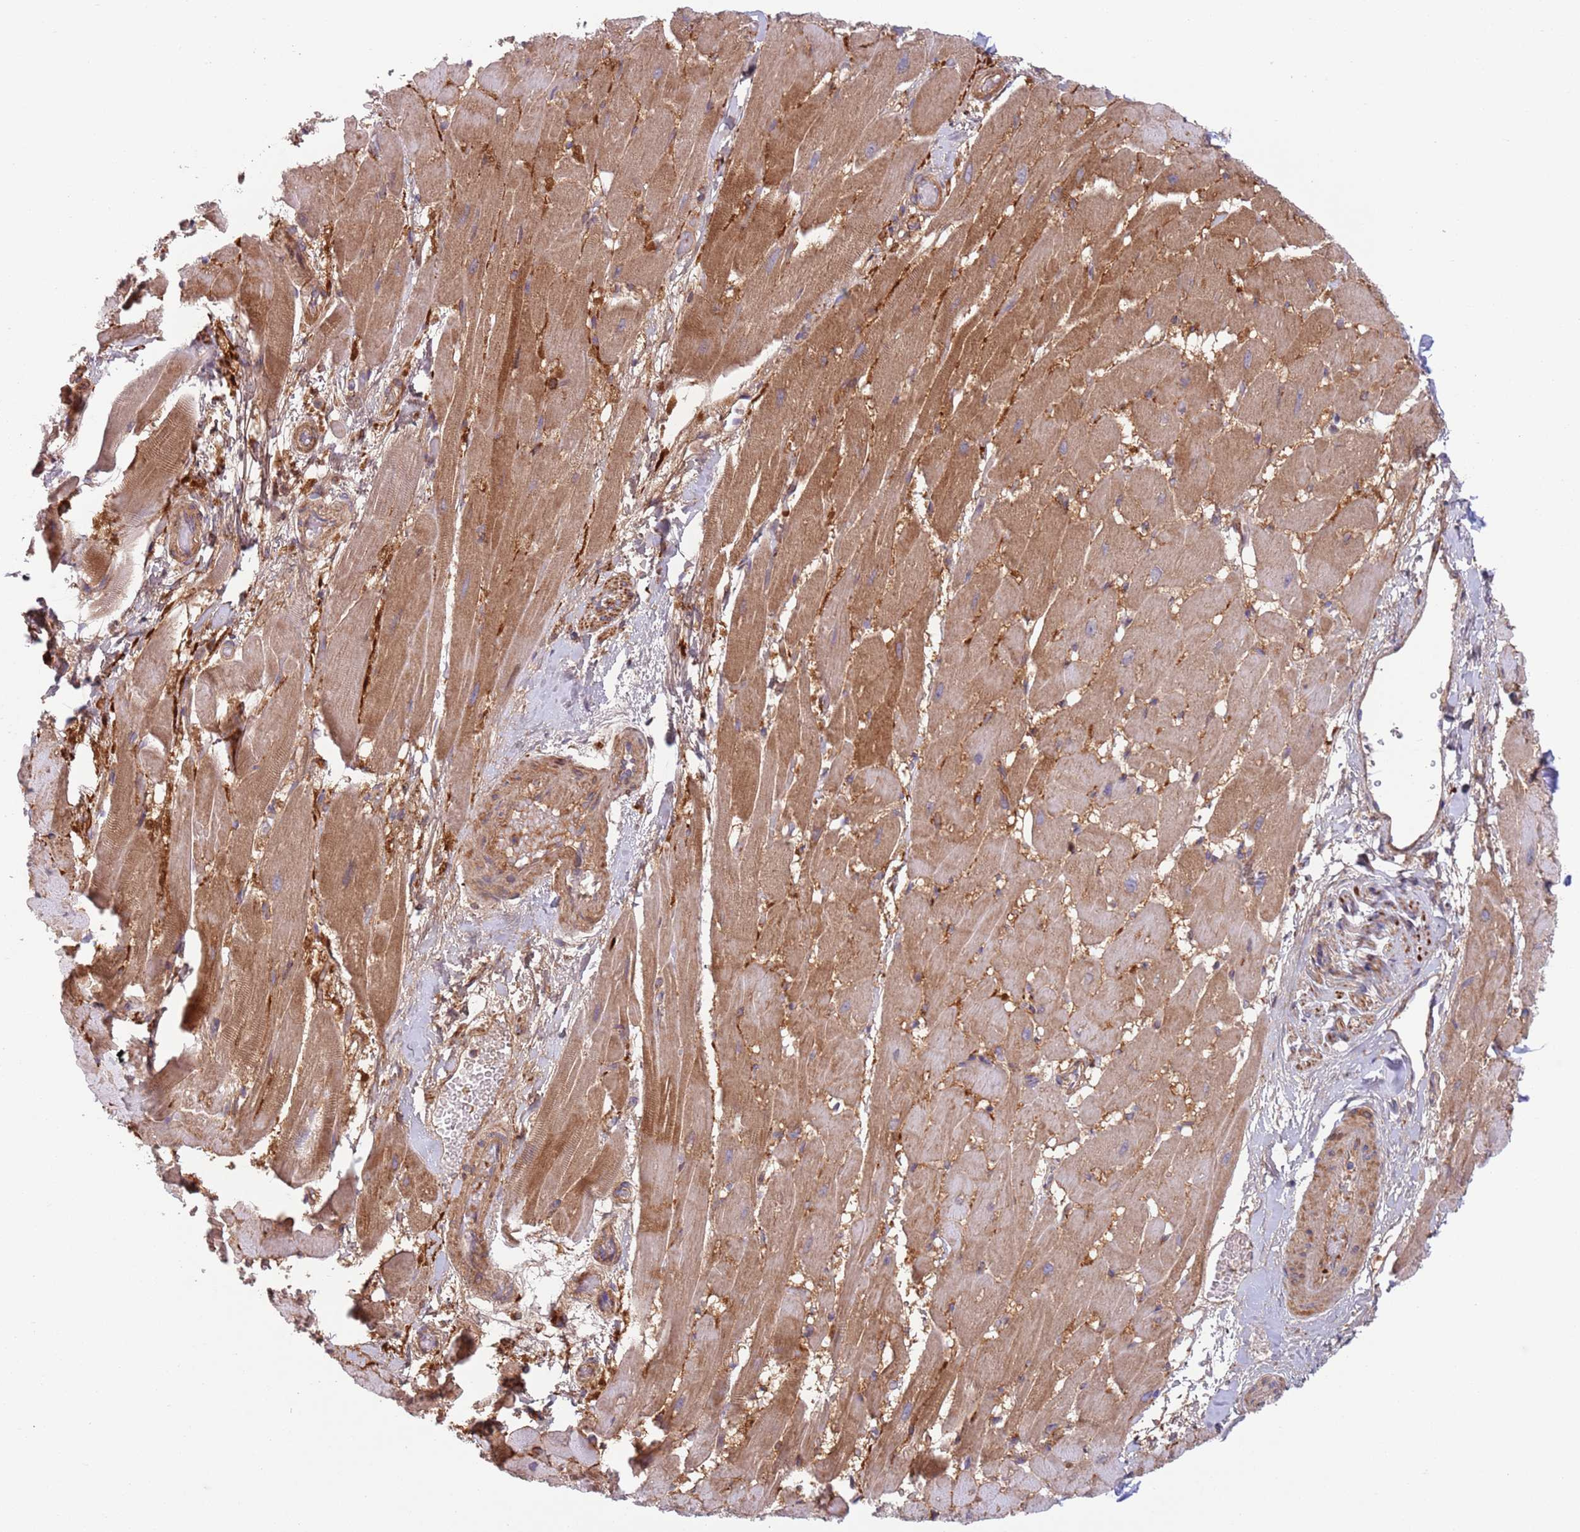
{"staining": {"intensity": "moderate", "quantity": ">75%", "location": "cytoplasmic/membranous"}, "tissue": "heart muscle", "cell_type": "Cardiomyocytes", "image_type": "normal", "snomed": [{"axis": "morphology", "description": "Normal tissue, NOS"}, {"axis": "topography", "description": "Heart"}], "caption": "This image shows immunohistochemistry (IHC) staining of benign human heart muscle, with medium moderate cytoplasmic/membranous staining in about >75% of cardiomyocytes.", "gene": "ZMYM5", "patient": {"sex": "male", "age": 37}}